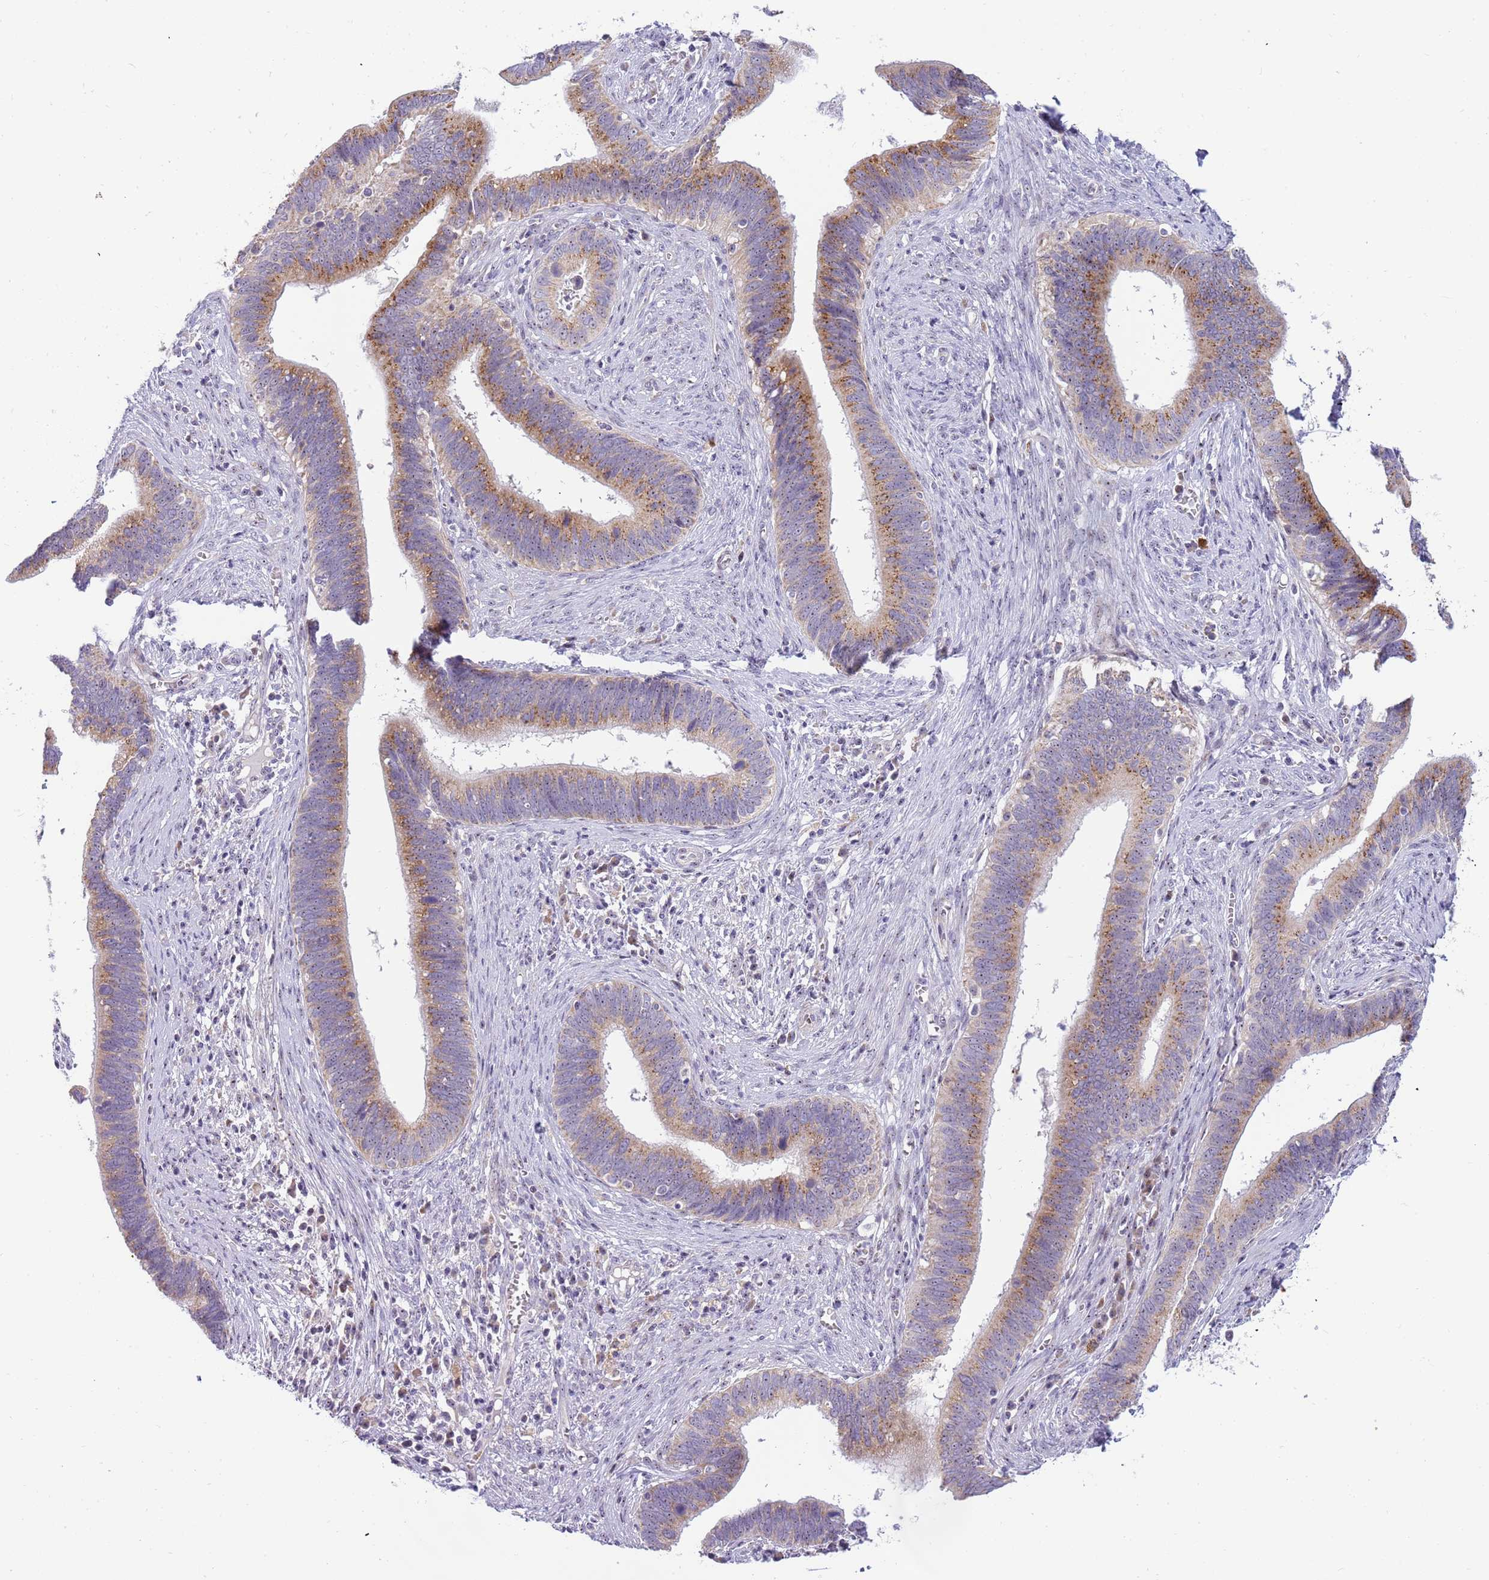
{"staining": {"intensity": "moderate", "quantity": ">75%", "location": "cytoplasmic/membranous"}, "tissue": "cervical cancer", "cell_type": "Tumor cells", "image_type": "cancer", "snomed": [{"axis": "morphology", "description": "Adenocarcinoma, NOS"}, {"axis": "topography", "description": "Cervix"}], "caption": "Immunohistochemical staining of human adenocarcinoma (cervical) exhibits moderate cytoplasmic/membranous protein expression in about >75% of tumor cells.", "gene": "DNAJA3", "patient": {"sex": "female", "age": 42}}